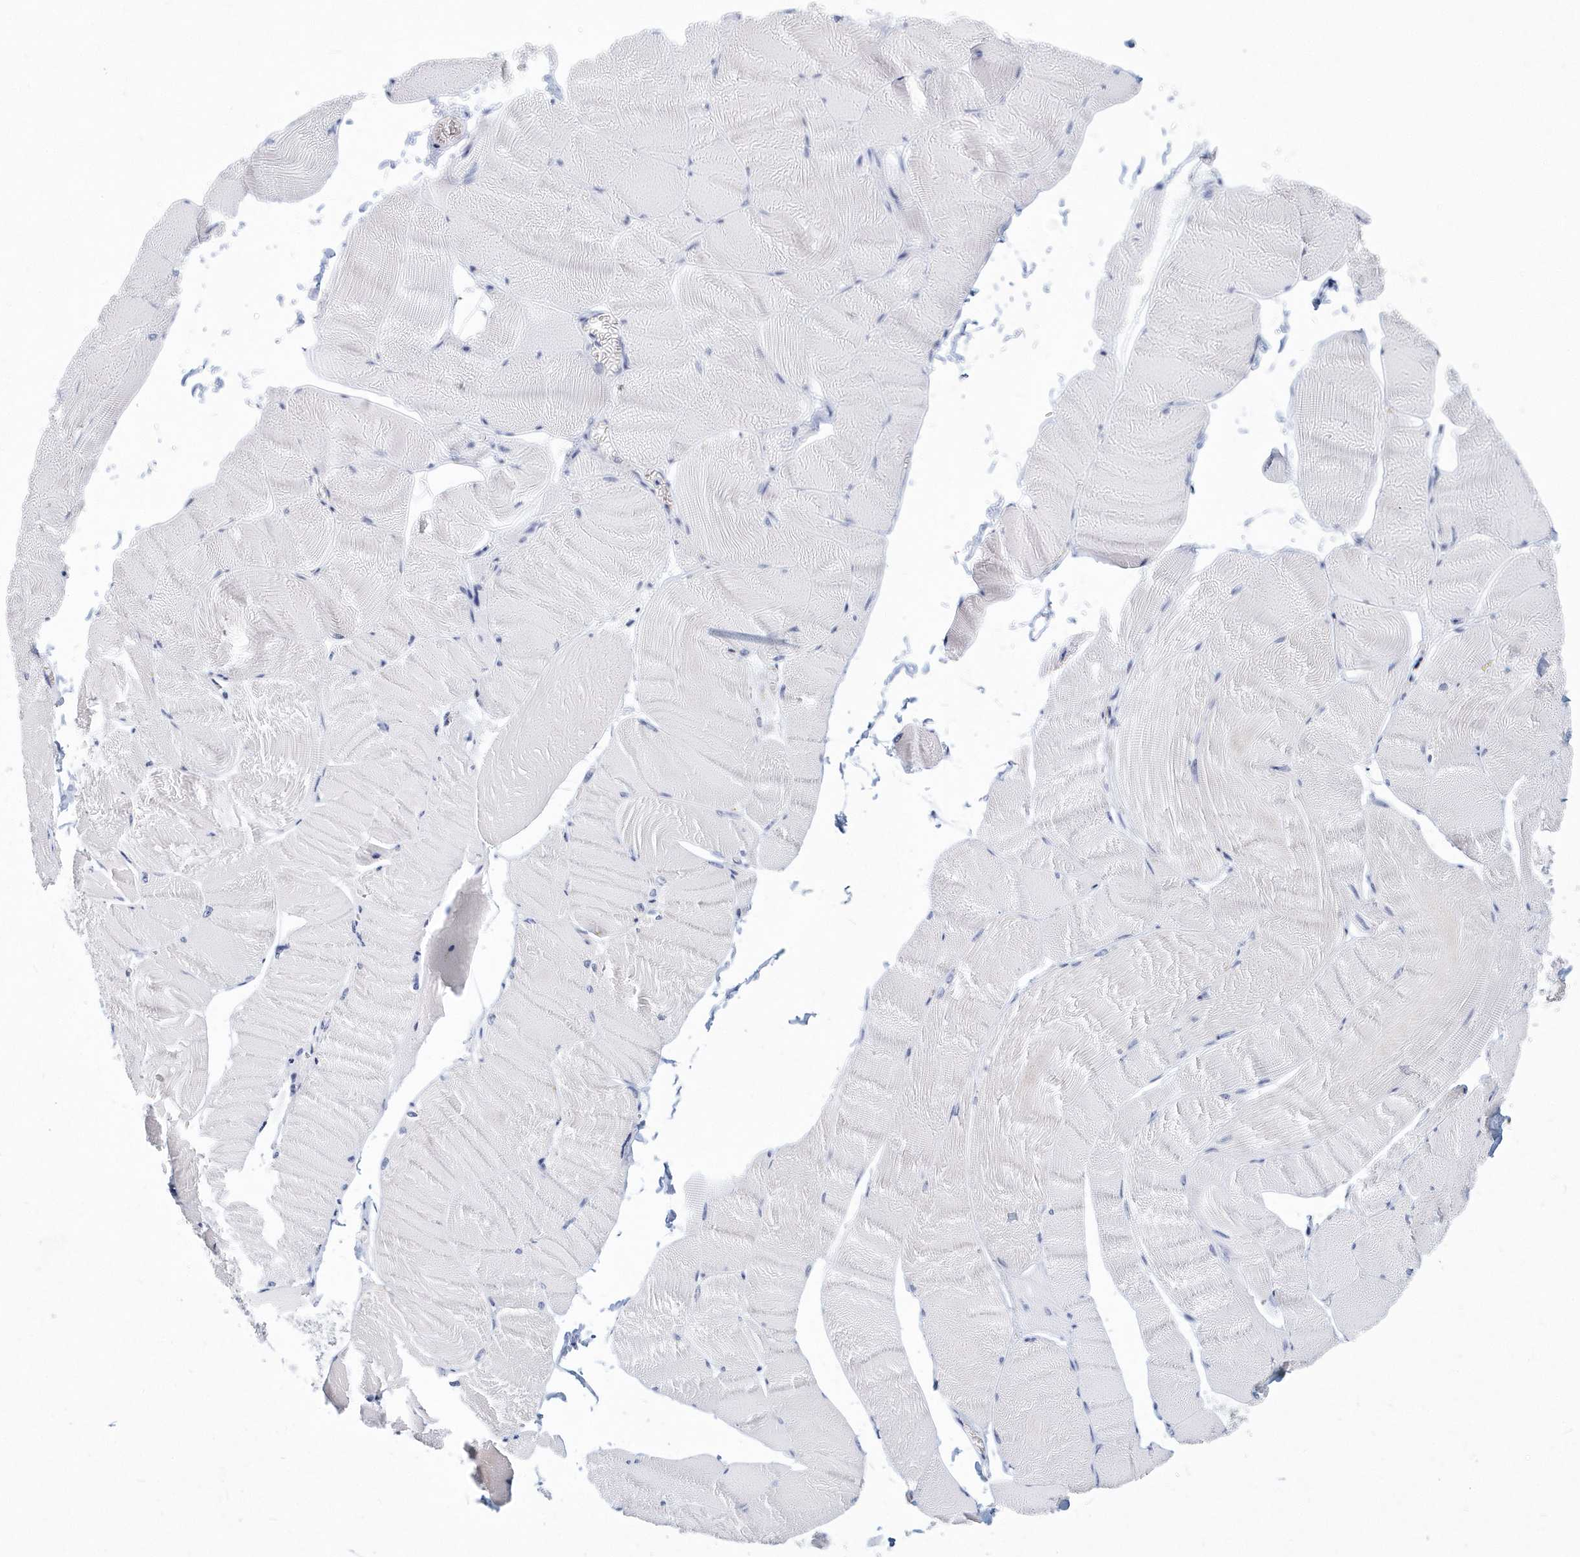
{"staining": {"intensity": "negative", "quantity": "none", "location": "none"}, "tissue": "skeletal muscle", "cell_type": "Myocytes", "image_type": "normal", "snomed": [{"axis": "morphology", "description": "Normal tissue, NOS"}, {"axis": "morphology", "description": "Basal cell carcinoma"}, {"axis": "topography", "description": "Skeletal muscle"}], "caption": "IHC image of normal skeletal muscle: skeletal muscle stained with DAB (3,3'-diaminobenzidine) displays no significant protein expression in myocytes.", "gene": "ITGA2B", "patient": {"sex": "female", "age": 64}}